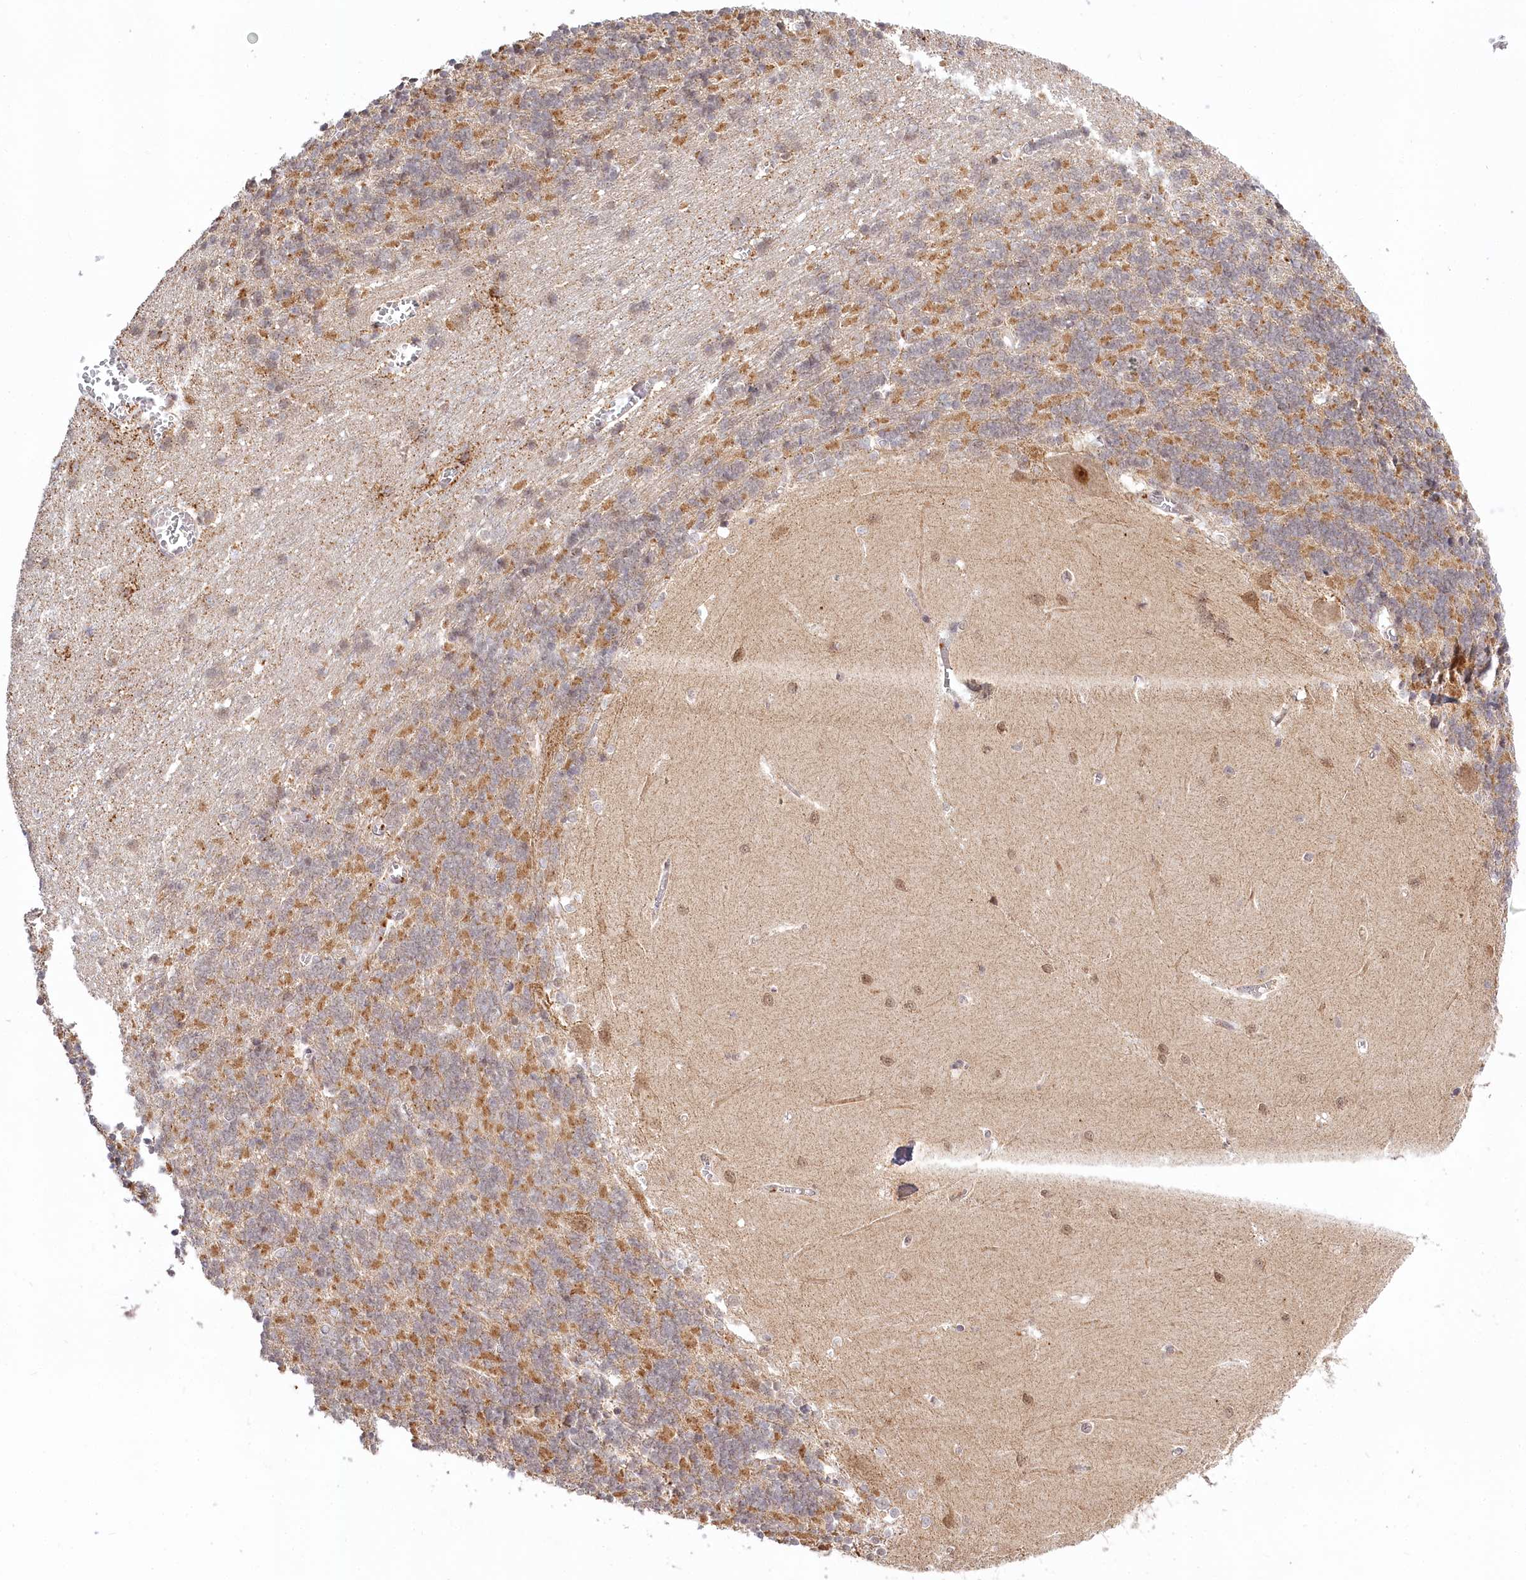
{"staining": {"intensity": "moderate", "quantity": ">75%", "location": "cytoplasmic/membranous"}, "tissue": "cerebellum", "cell_type": "Cells in granular layer", "image_type": "normal", "snomed": [{"axis": "morphology", "description": "Normal tissue, NOS"}, {"axis": "topography", "description": "Cerebellum"}], "caption": "IHC photomicrograph of normal cerebellum stained for a protein (brown), which reveals medium levels of moderate cytoplasmic/membranous positivity in about >75% of cells in granular layer.", "gene": "RTN4IP1", "patient": {"sex": "male", "age": 37}}